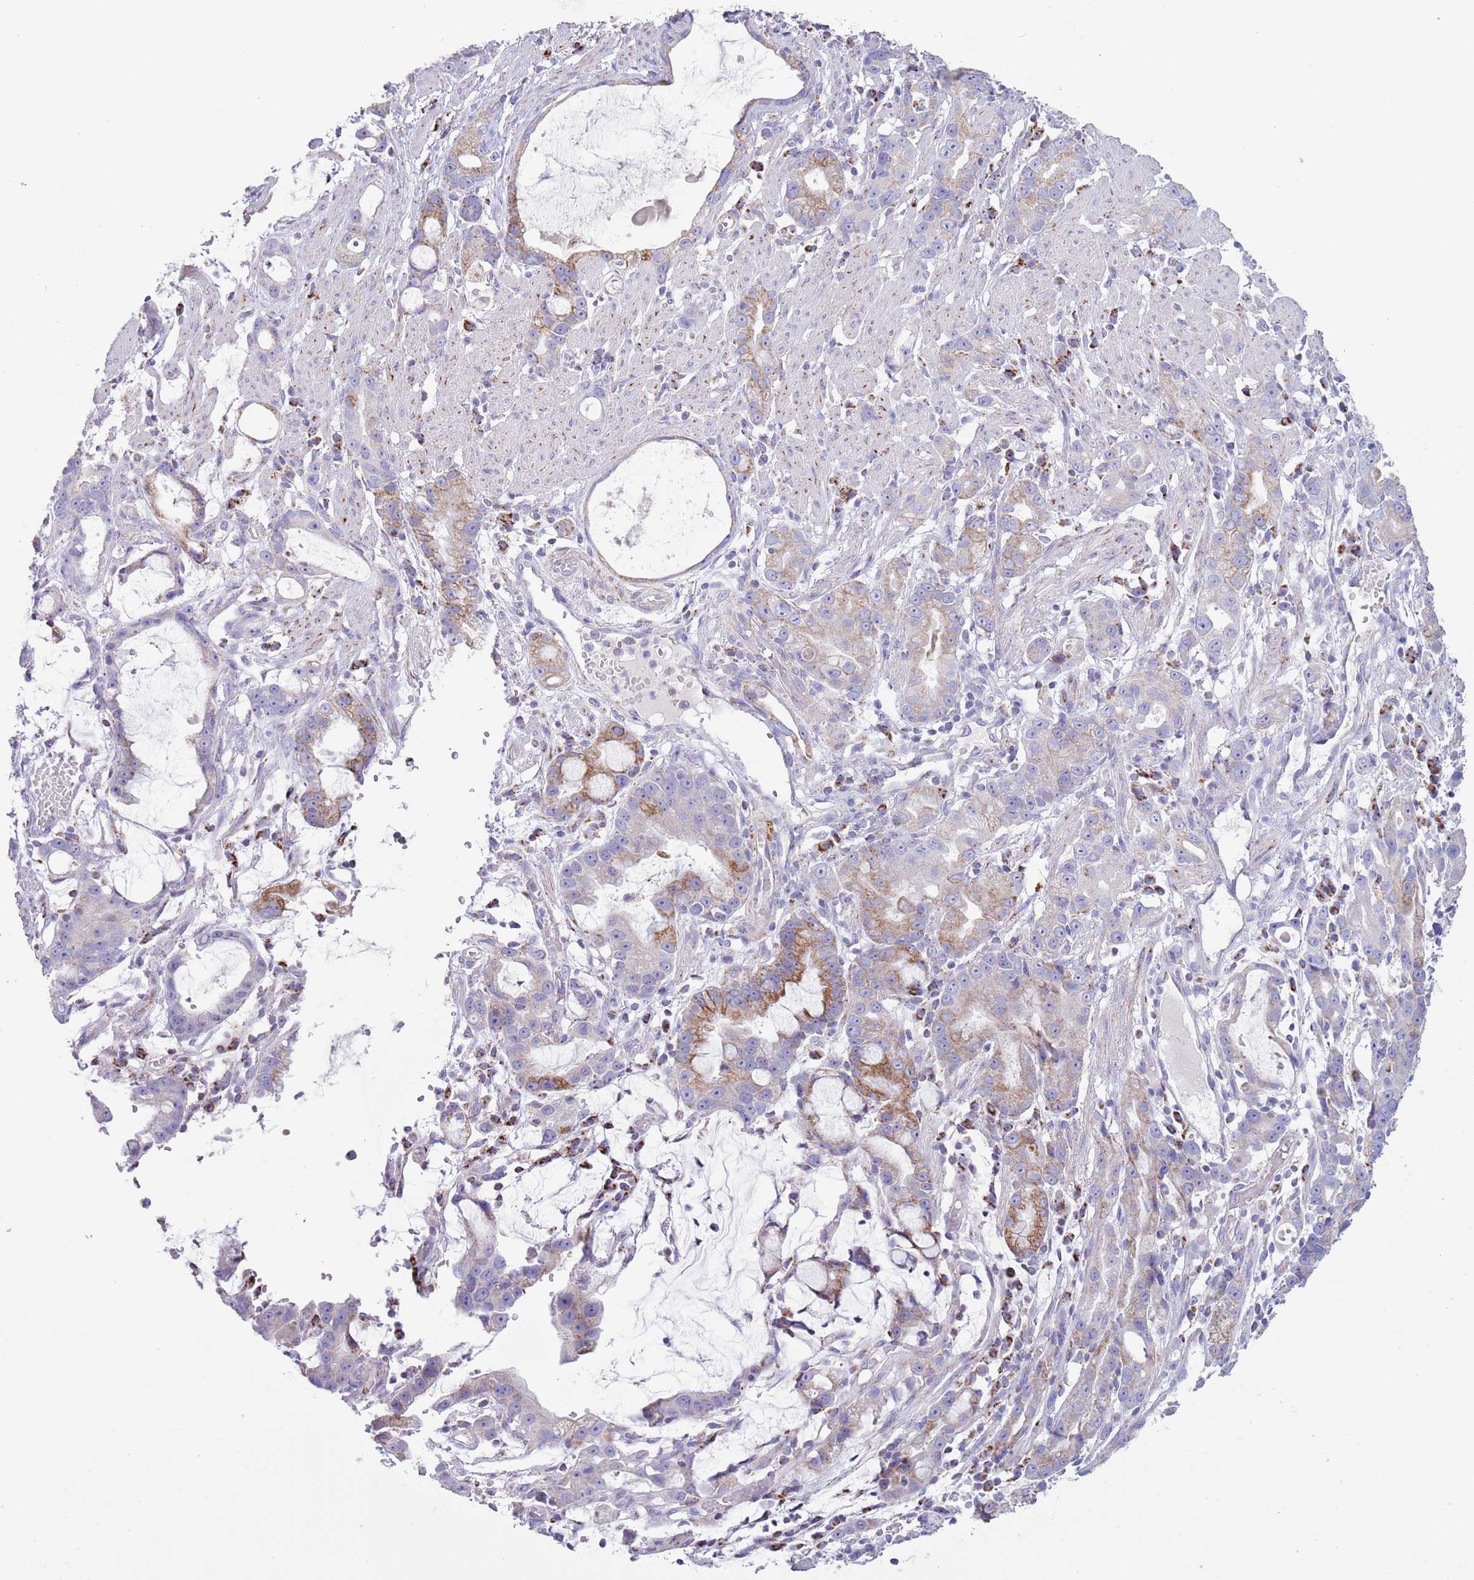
{"staining": {"intensity": "moderate", "quantity": "25%-75%", "location": "cytoplasmic/membranous"}, "tissue": "stomach cancer", "cell_type": "Tumor cells", "image_type": "cancer", "snomed": [{"axis": "morphology", "description": "Adenocarcinoma, NOS"}, {"axis": "topography", "description": "Stomach"}], "caption": "Protein staining by immunohistochemistry shows moderate cytoplasmic/membranous positivity in about 25%-75% of tumor cells in adenocarcinoma (stomach).", "gene": "ATP6V1B1", "patient": {"sex": "male", "age": 55}}